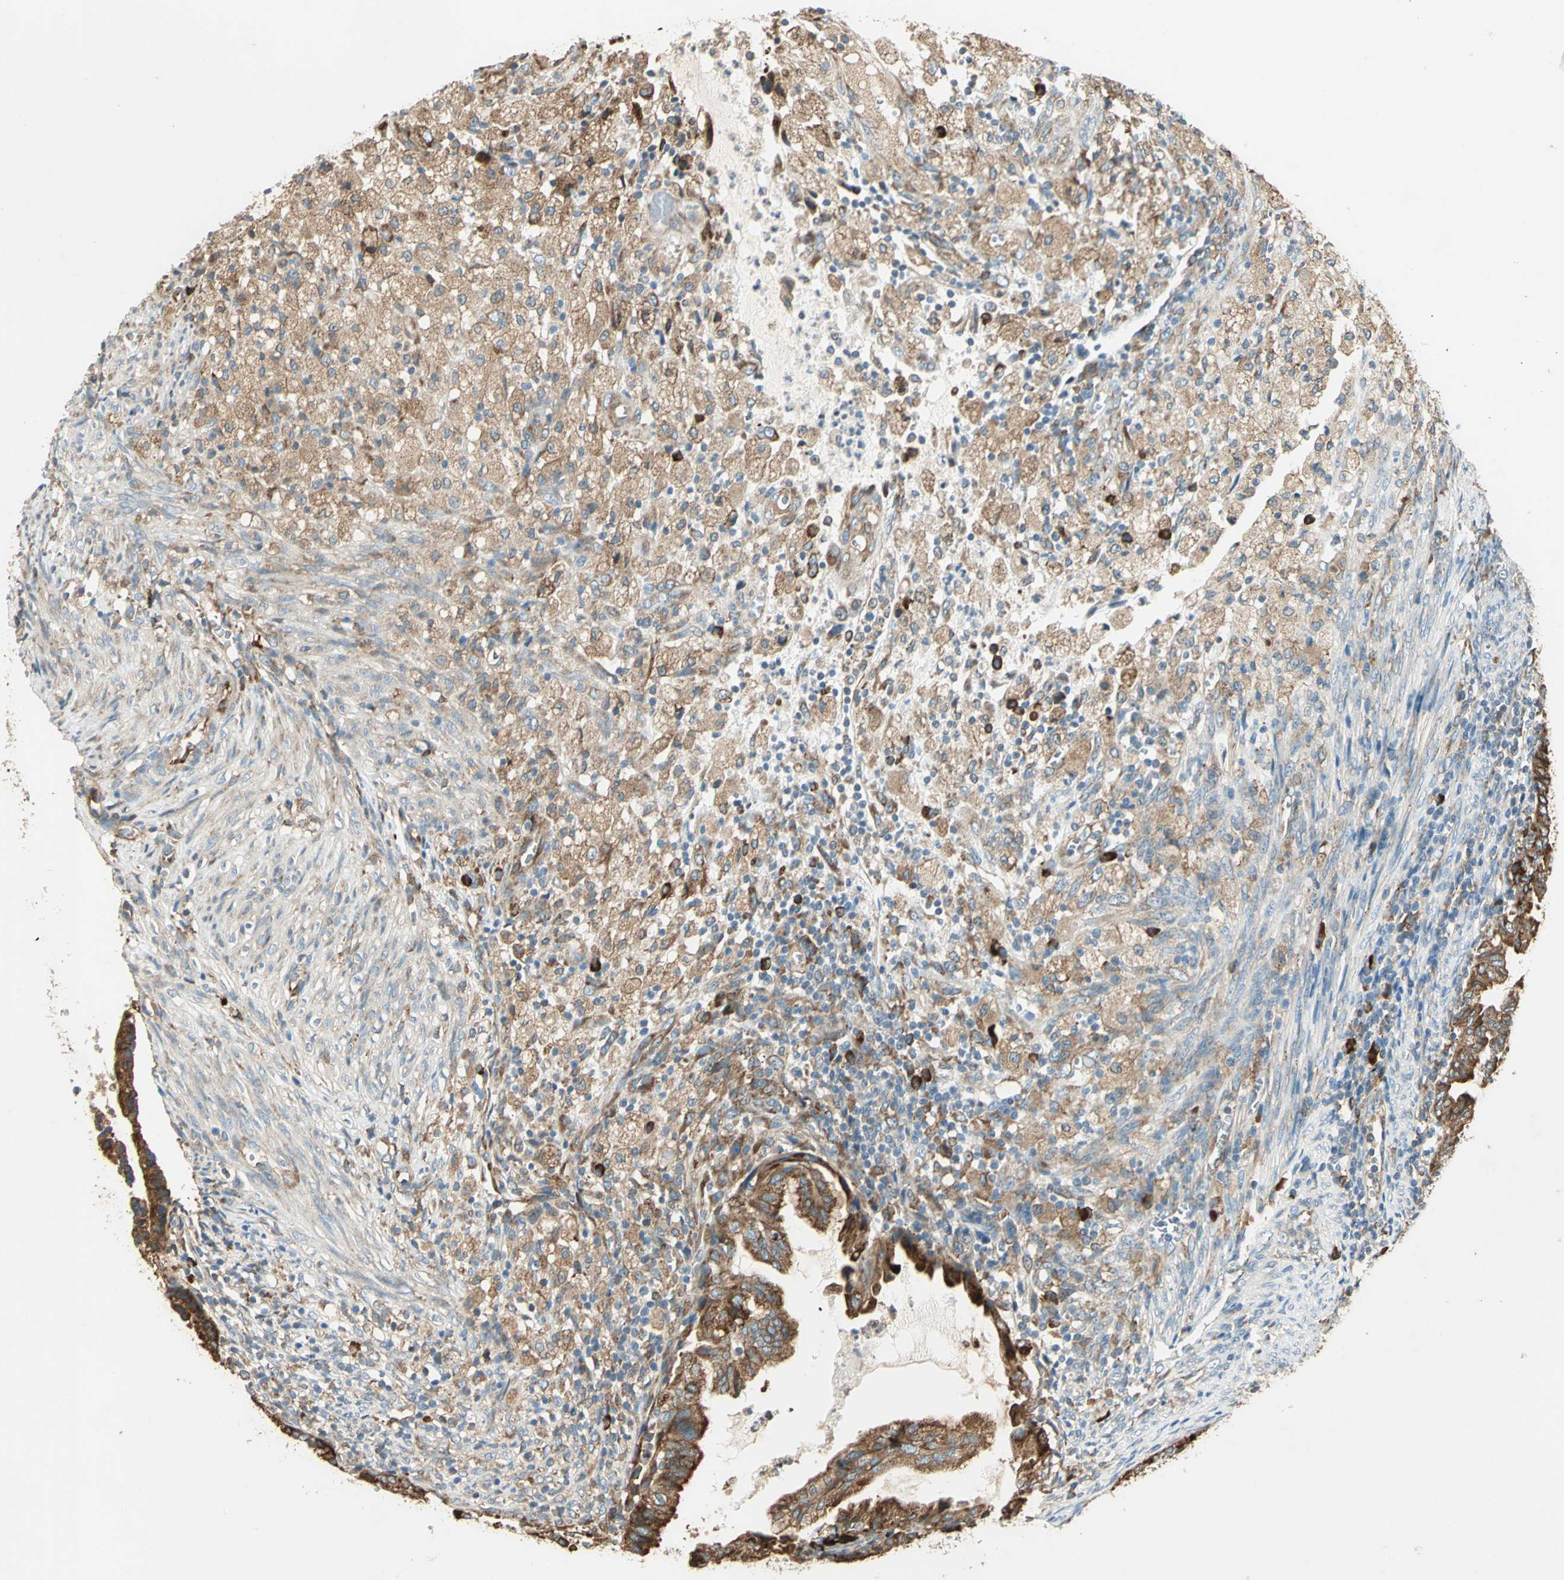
{"staining": {"intensity": "moderate", "quantity": ">75%", "location": "cytoplasmic/membranous"}, "tissue": "cervical cancer", "cell_type": "Tumor cells", "image_type": "cancer", "snomed": [{"axis": "morphology", "description": "Normal tissue, NOS"}, {"axis": "morphology", "description": "Adenocarcinoma, NOS"}, {"axis": "topography", "description": "Cervix"}, {"axis": "topography", "description": "Endometrium"}], "caption": "Approximately >75% of tumor cells in cervical cancer display moderate cytoplasmic/membranous protein staining as visualized by brown immunohistochemical staining.", "gene": "PDIA4", "patient": {"sex": "female", "age": 86}}